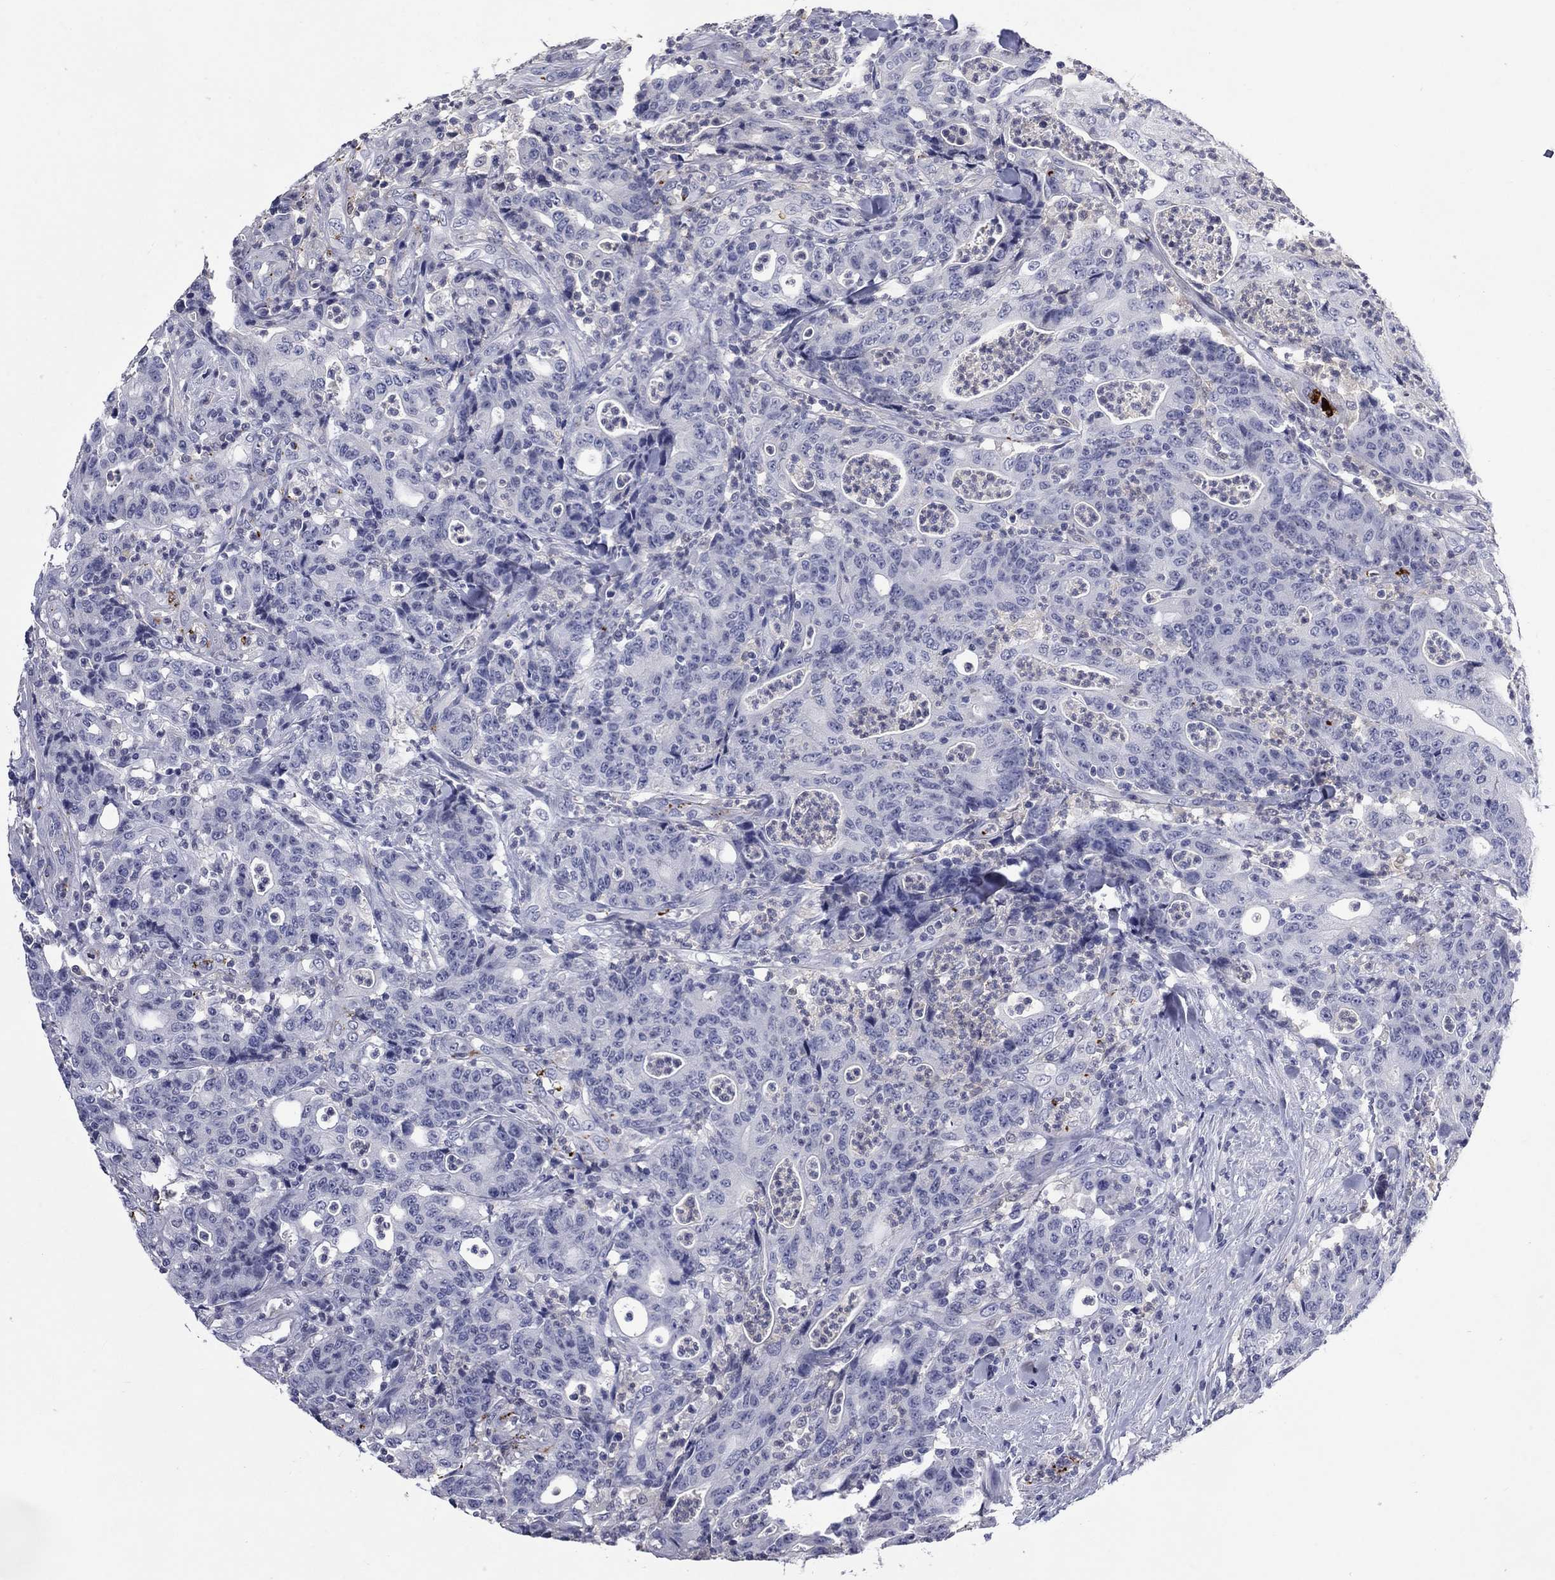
{"staining": {"intensity": "negative", "quantity": "none", "location": "none"}, "tissue": "colorectal cancer", "cell_type": "Tumor cells", "image_type": "cancer", "snomed": [{"axis": "morphology", "description": "Adenocarcinoma, NOS"}, {"axis": "topography", "description": "Colon"}], "caption": "Image shows no significant protein staining in tumor cells of adenocarcinoma (colorectal). (IHC, brightfield microscopy, high magnification).", "gene": "PLEK", "patient": {"sex": "male", "age": 70}}